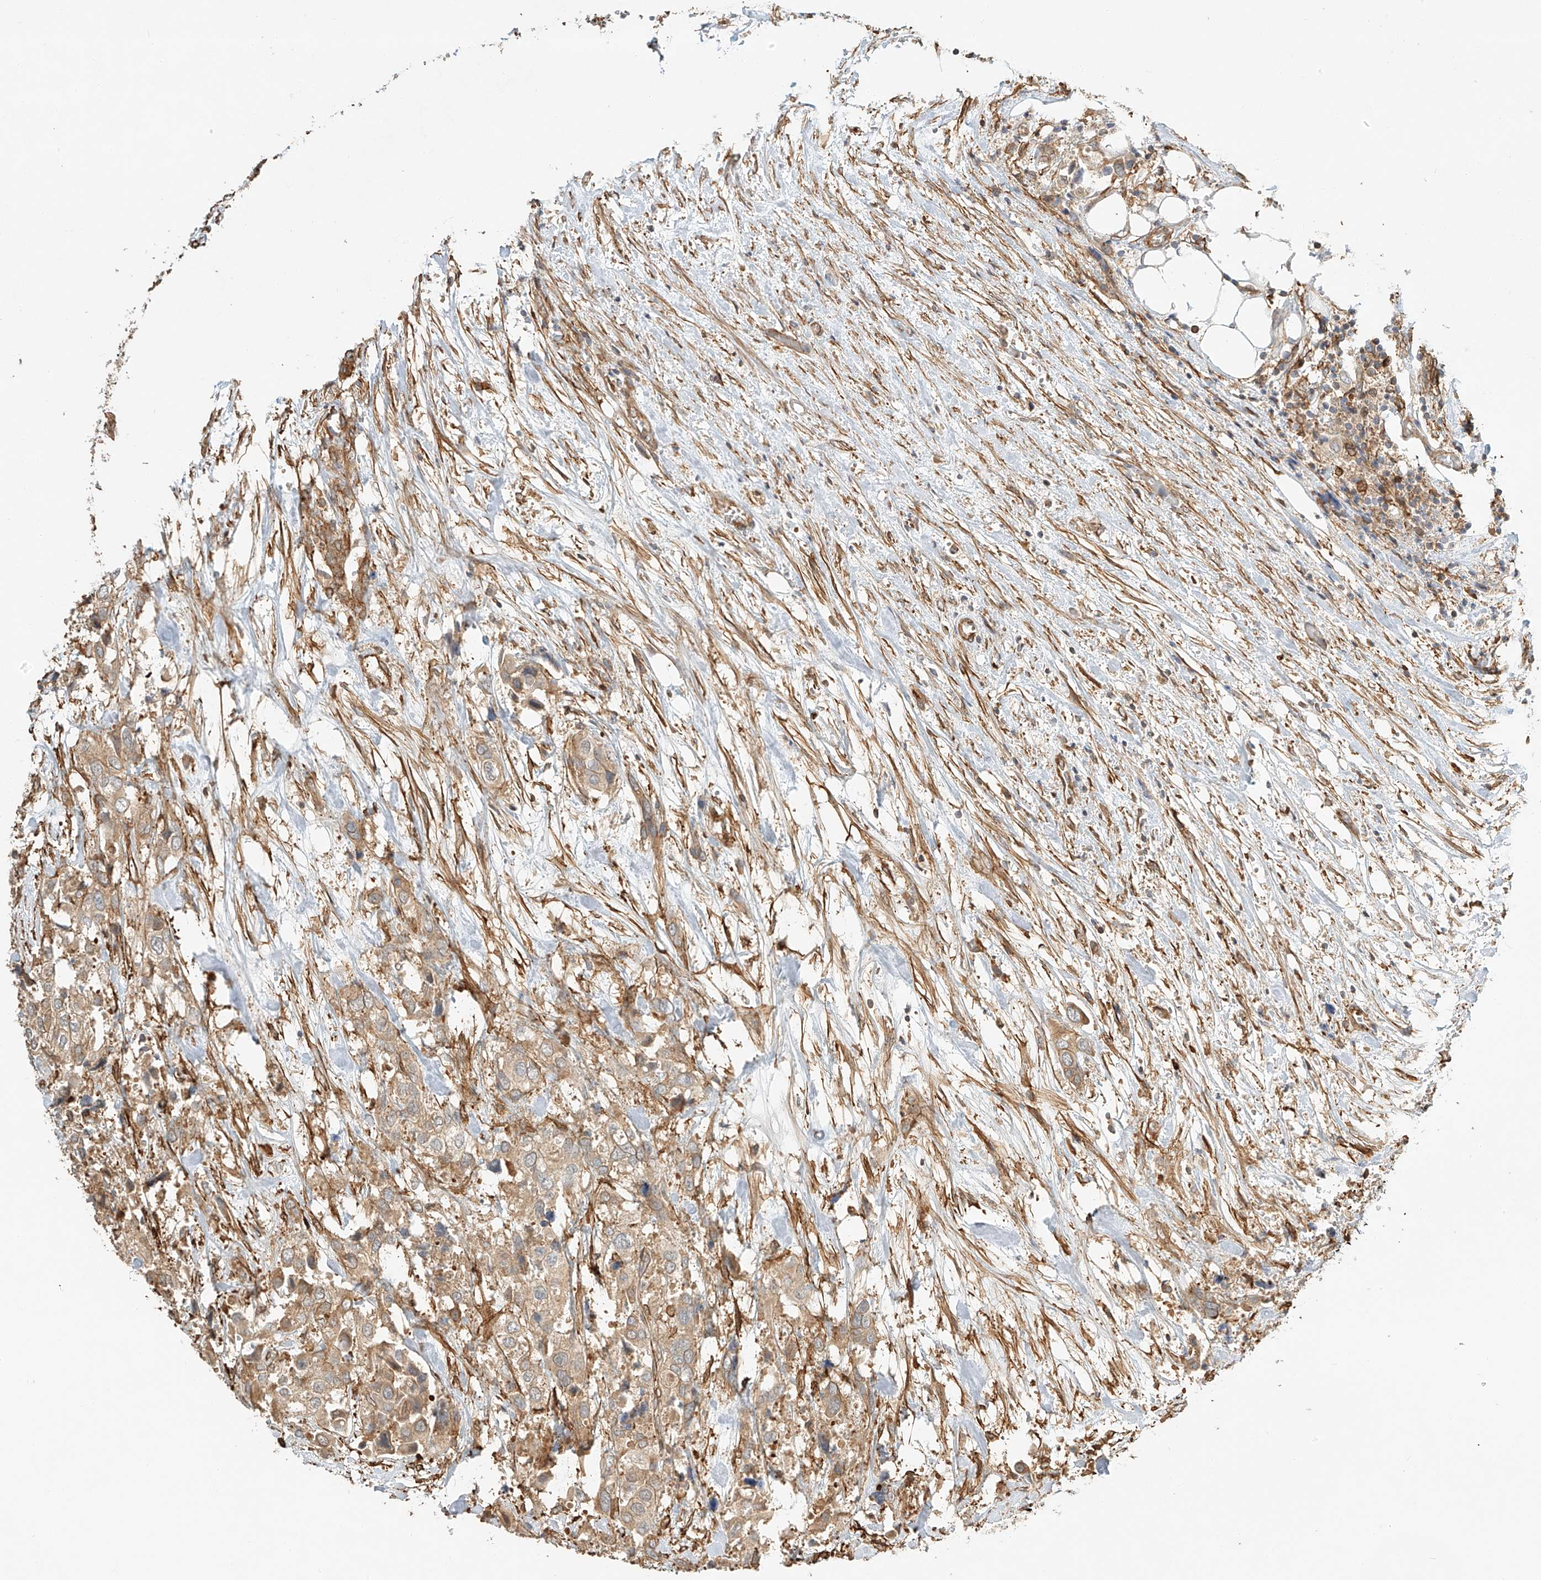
{"staining": {"intensity": "weak", "quantity": "25%-75%", "location": "cytoplasmic/membranous"}, "tissue": "urothelial cancer", "cell_type": "Tumor cells", "image_type": "cancer", "snomed": [{"axis": "morphology", "description": "Urothelial carcinoma, High grade"}, {"axis": "topography", "description": "Urinary bladder"}], "caption": "This is an image of immunohistochemistry (IHC) staining of high-grade urothelial carcinoma, which shows weak positivity in the cytoplasmic/membranous of tumor cells.", "gene": "CSMD3", "patient": {"sex": "male", "age": 64}}